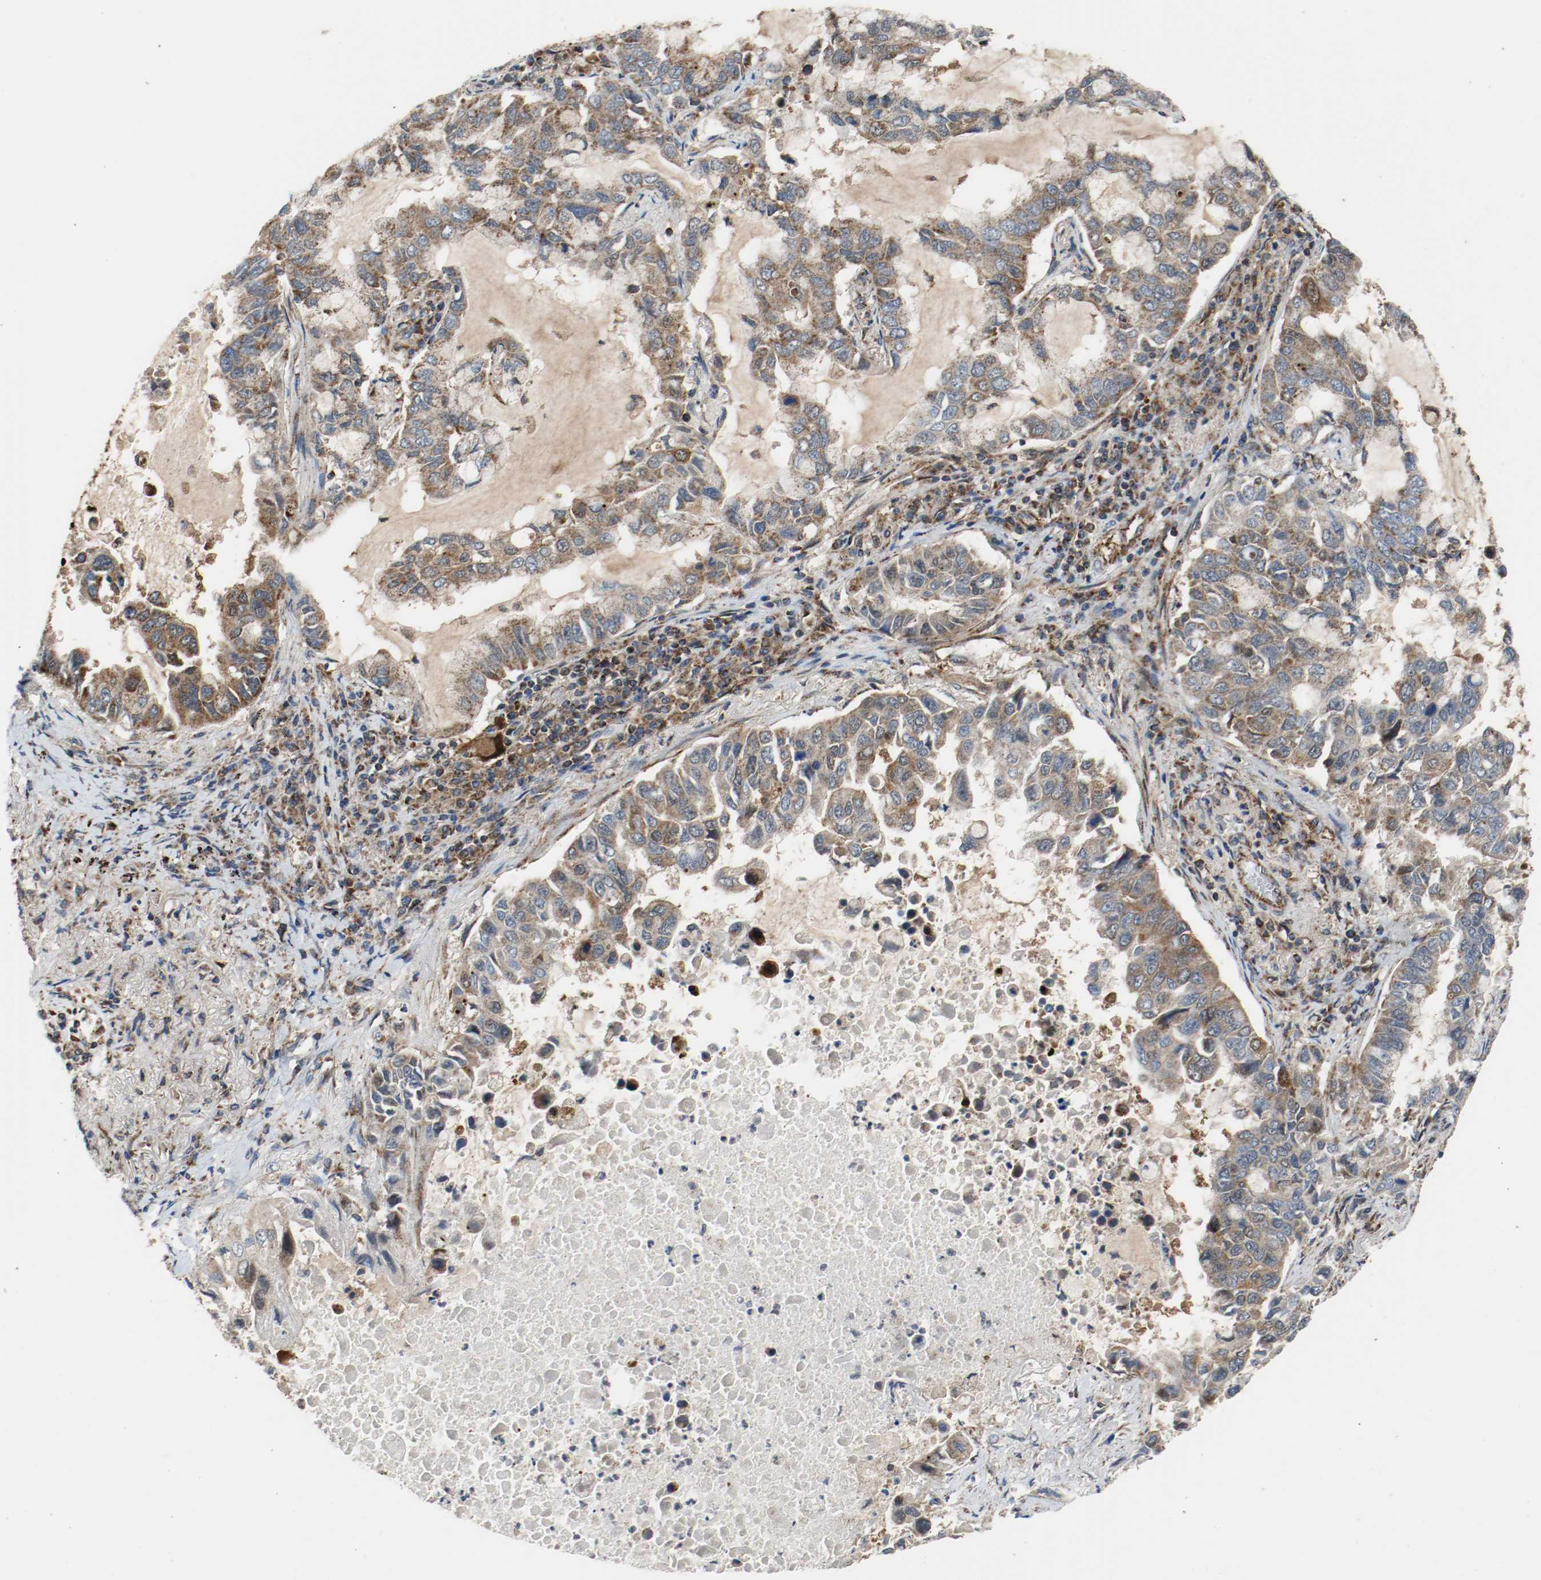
{"staining": {"intensity": "moderate", "quantity": ">75%", "location": "cytoplasmic/membranous"}, "tissue": "lung cancer", "cell_type": "Tumor cells", "image_type": "cancer", "snomed": [{"axis": "morphology", "description": "Adenocarcinoma, NOS"}, {"axis": "topography", "description": "Lung"}], "caption": "A high-resolution micrograph shows immunohistochemistry (IHC) staining of lung cancer (adenocarcinoma), which reveals moderate cytoplasmic/membranous staining in approximately >75% of tumor cells. The protein of interest is shown in brown color, while the nuclei are stained blue.", "gene": "TXNRD1", "patient": {"sex": "male", "age": 64}}